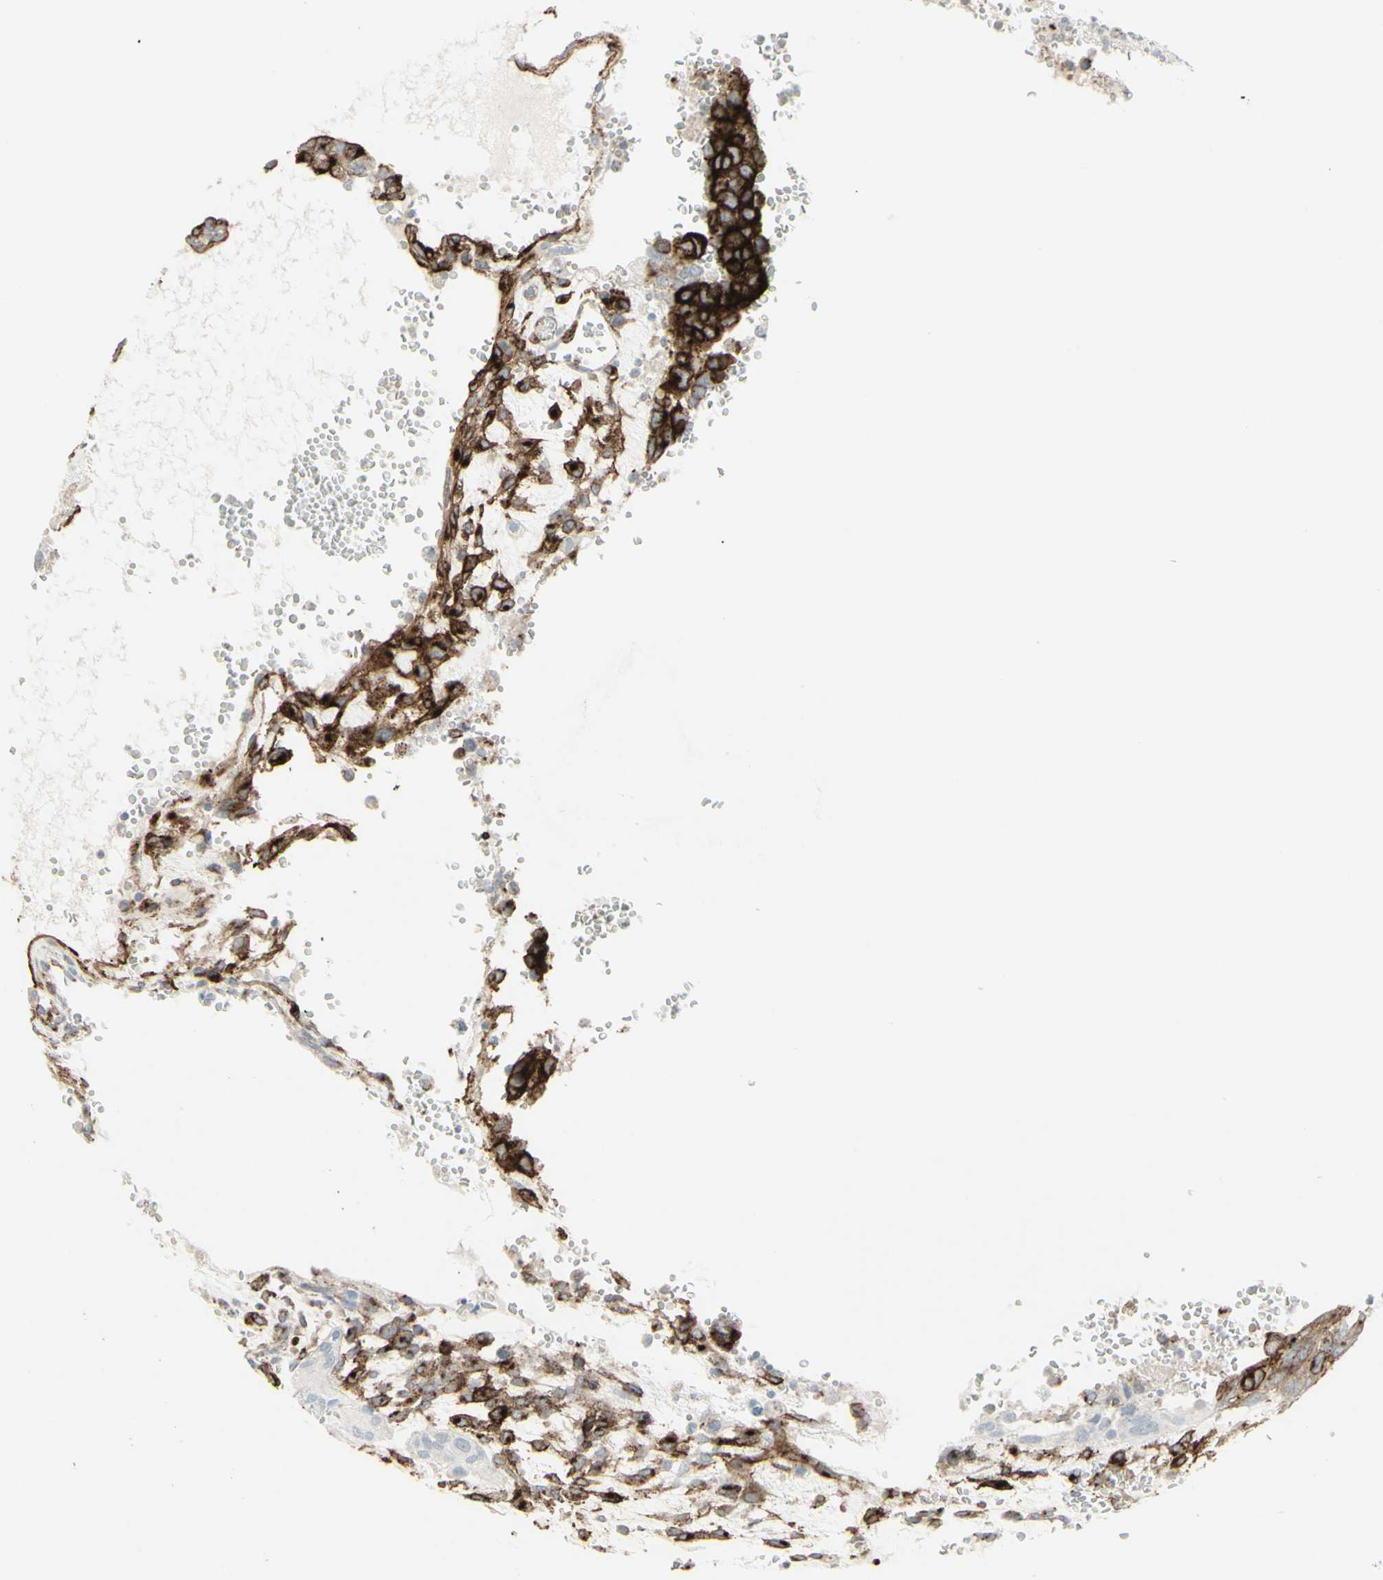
{"staining": {"intensity": "strong", "quantity": "25%-75%", "location": "cytoplasmic/membranous"}, "tissue": "testis cancer", "cell_type": "Tumor cells", "image_type": "cancer", "snomed": [{"axis": "morphology", "description": "Seminoma, NOS"}, {"axis": "morphology", "description": "Carcinoma, Embryonal, NOS"}, {"axis": "topography", "description": "Testis"}], "caption": "Immunohistochemistry (IHC) staining of testis cancer, which exhibits high levels of strong cytoplasmic/membranous expression in approximately 25%-75% of tumor cells indicating strong cytoplasmic/membranous protein positivity. The staining was performed using DAB (3,3'-diaminobenzidine) (brown) for protein detection and nuclei were counterstained in hematoxylin (blue).", "gene": "GJA1", "patient": {"sex": "male", "age": 52}}